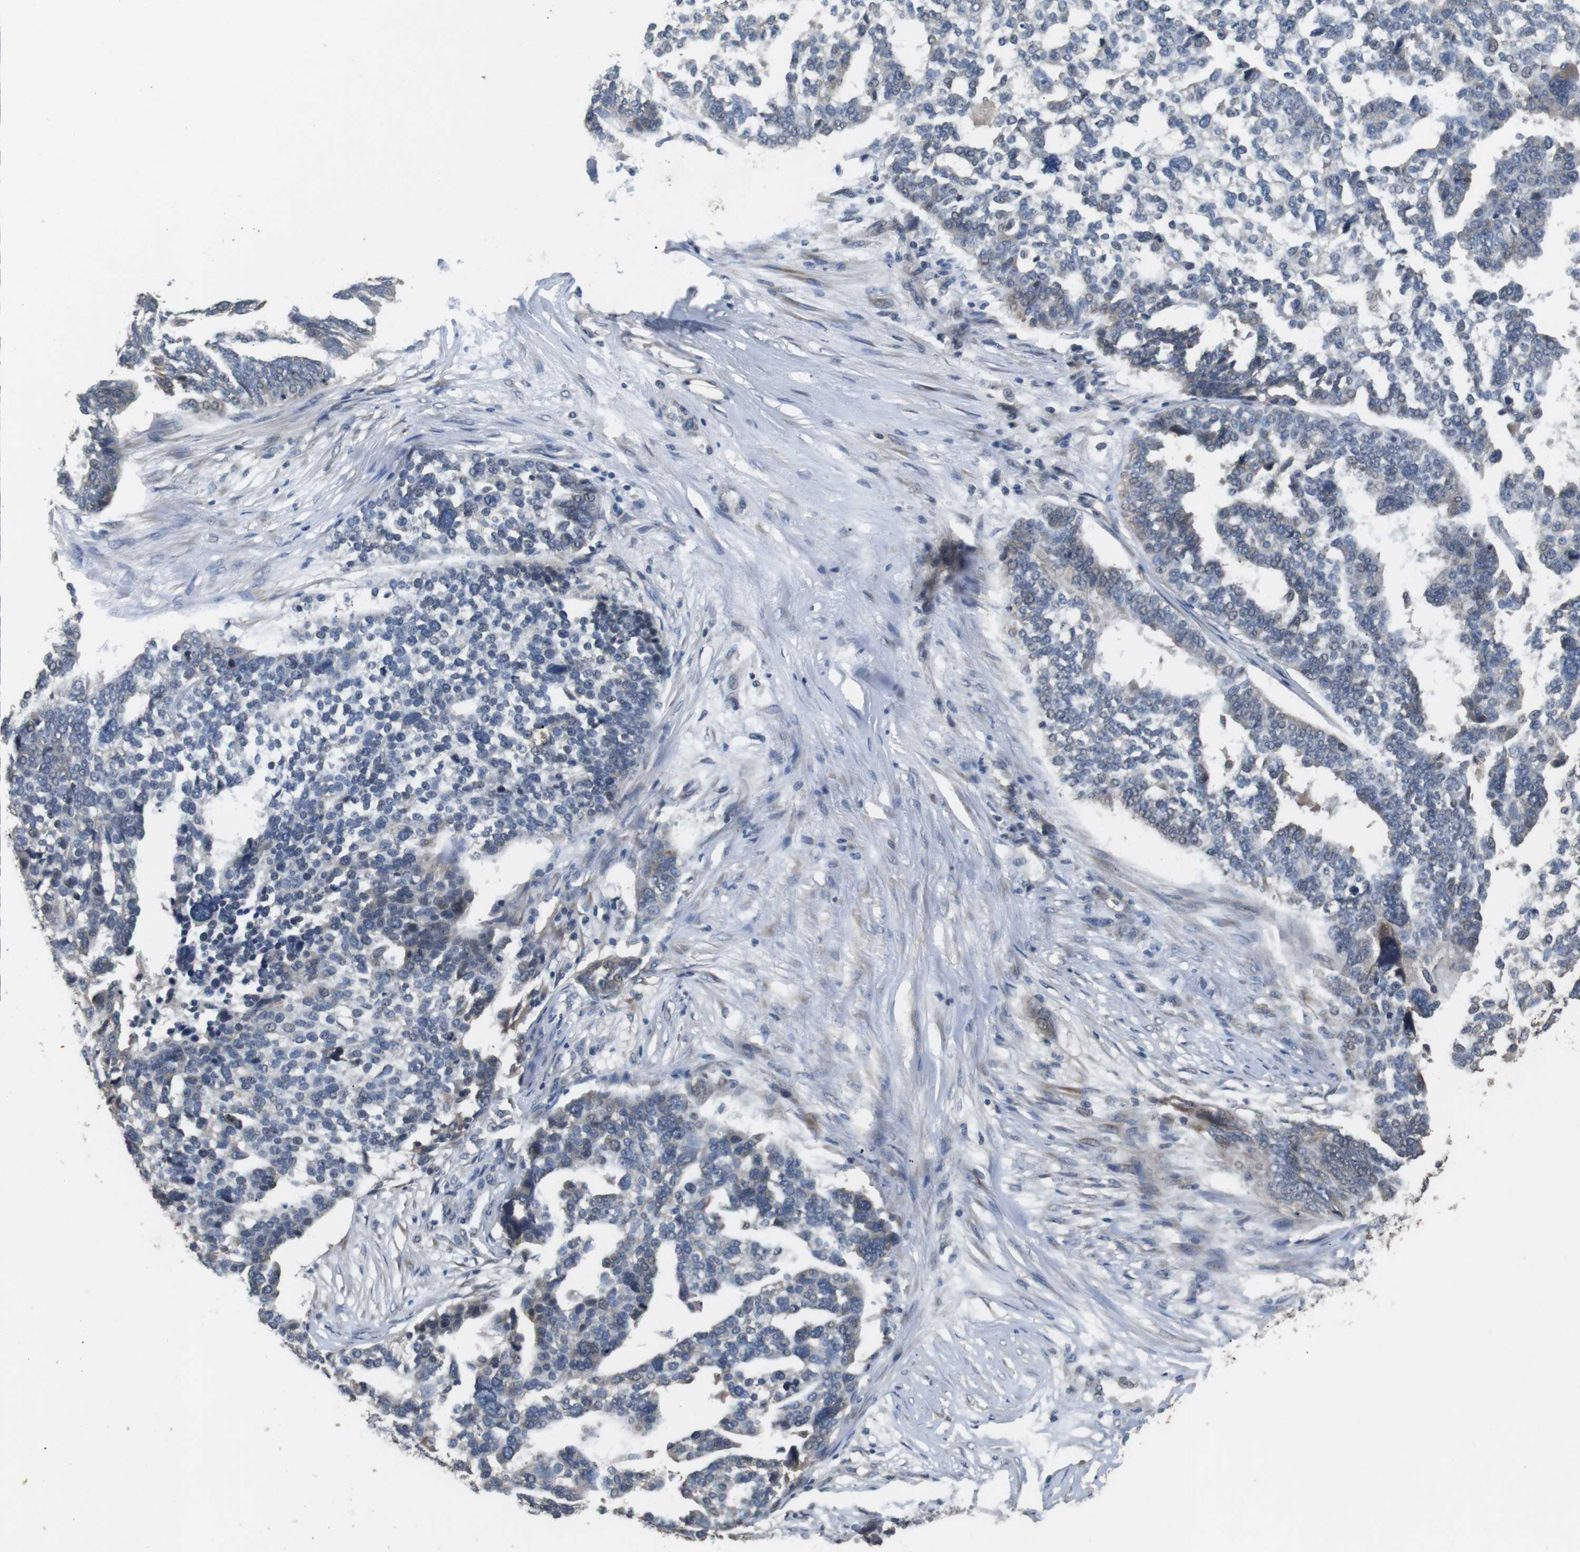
{"staining": {"intensity": "negative", "quantity": "none", "location": "none"}, "tissue": "ovarian cancer", "cell_type": "Tumor cells", "image_type": "cancer", "snomed": [{"axis": "morphology", "description": "Cystadenocarcinoma, serous, NOS"}, {"axis": "topography", "description": "Ovary"}], "caption": "An immunohistochemistry micrograph of ovarian serous cystadenocarcinoma is shown. There is no staining in tumor cells of ovarian serous cystadenocarcinoma.", "gene": "ADGRL3", "patient": {"sex": "female", "age": 59}}